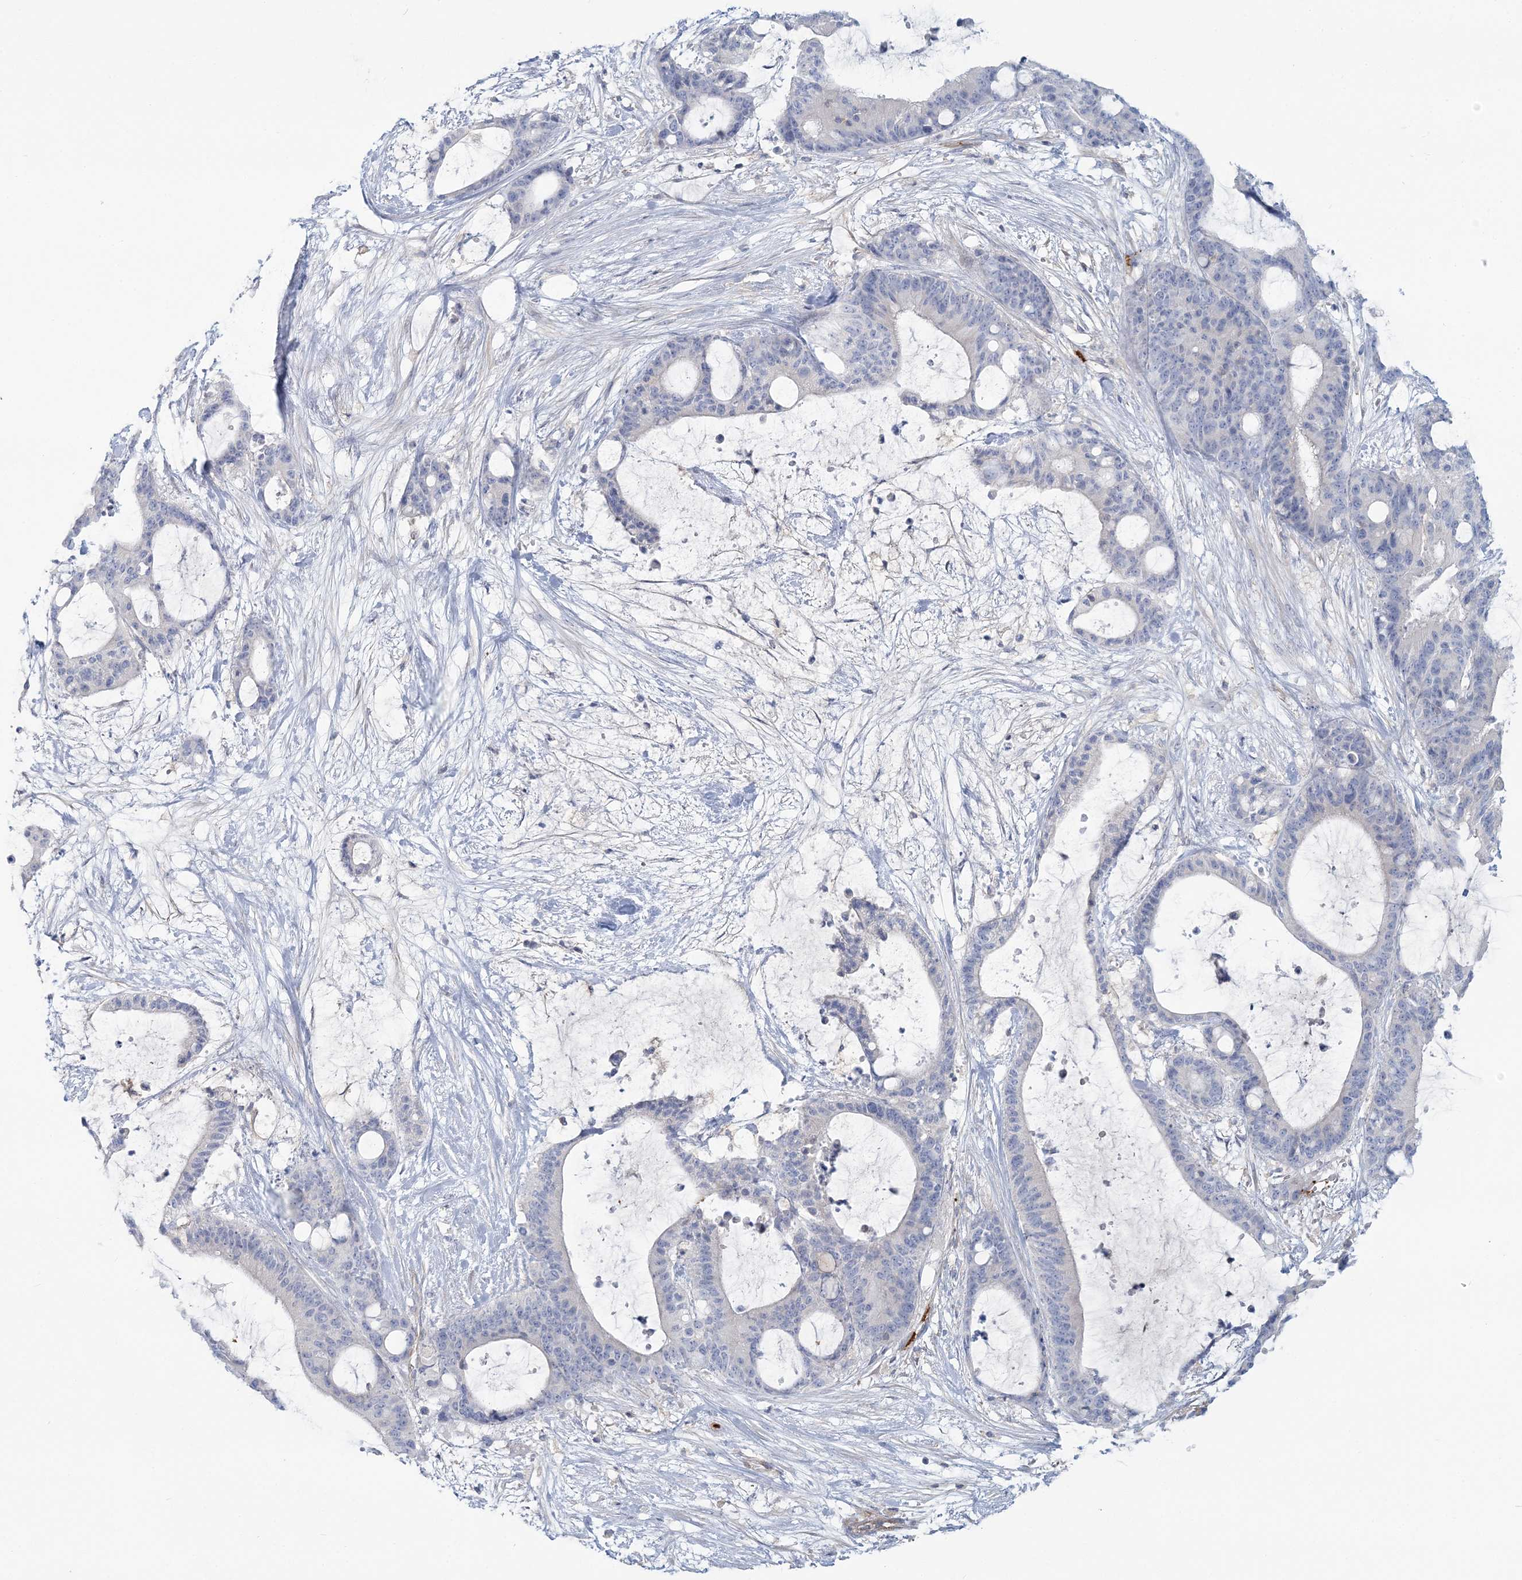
{"staining": {"intensity": "negative", "quantity": "none", "location": "none"}, "tissue": "liver cancer", "cell_type": "Tumor cells", "image_type": "cancer", "snomed": [{"axis": "morphology", "description": "Cholangiocarcinoma"}, {"axis": "topography", "description": "Liver"}], "caption": "There is no significant expression in tumor cells of liver cholangiocarcinoma.", "gene": "CUEDC2", "patient": {"sex": "female", "age": 73}}